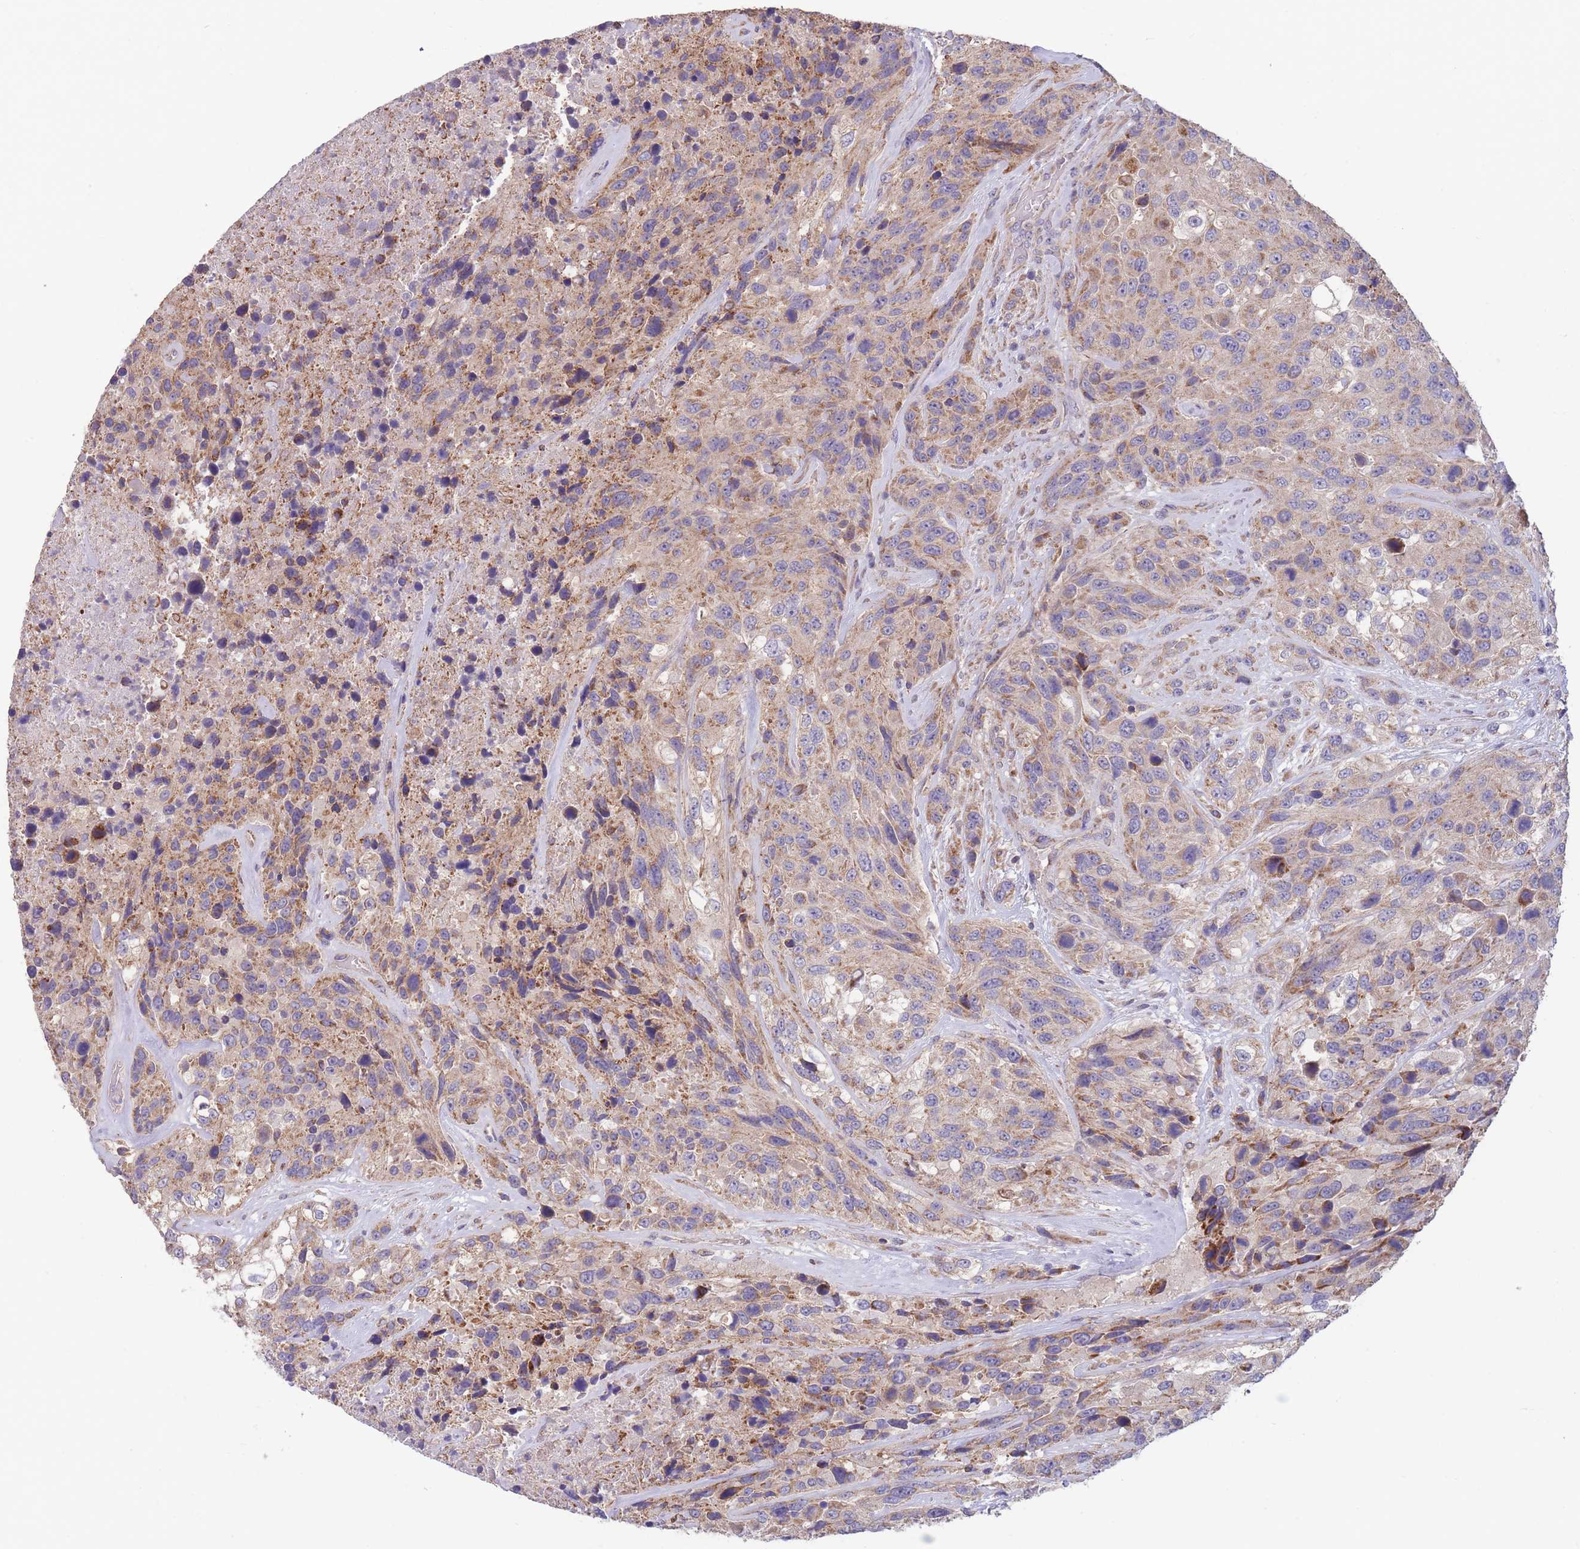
{"staining": {"intensity": "moderate", "quantity": "25%-75%", "location": "cytoplasmic/membranous"}, "tissue": "urothelial cancer", "cell_type": "Tumor cells", "image_type": "cancer", "snomed": [{"axis": "morphology", "description": "Urothelial carcinoma, High grade"}, {"axis": "topography", "description": "Urinary bladder"}], "caption": "This histopathology image exhibits urothelial cancer stained with immunohistochemistry (IHC) to label a protein in brown. The cytoplasmic/membranous of tumor cells show moderate positivity for the protein. Nuclei are counter-stained blue.", "gene": "SLC25A42", "patient": {"sex": "female", "age": 70}}